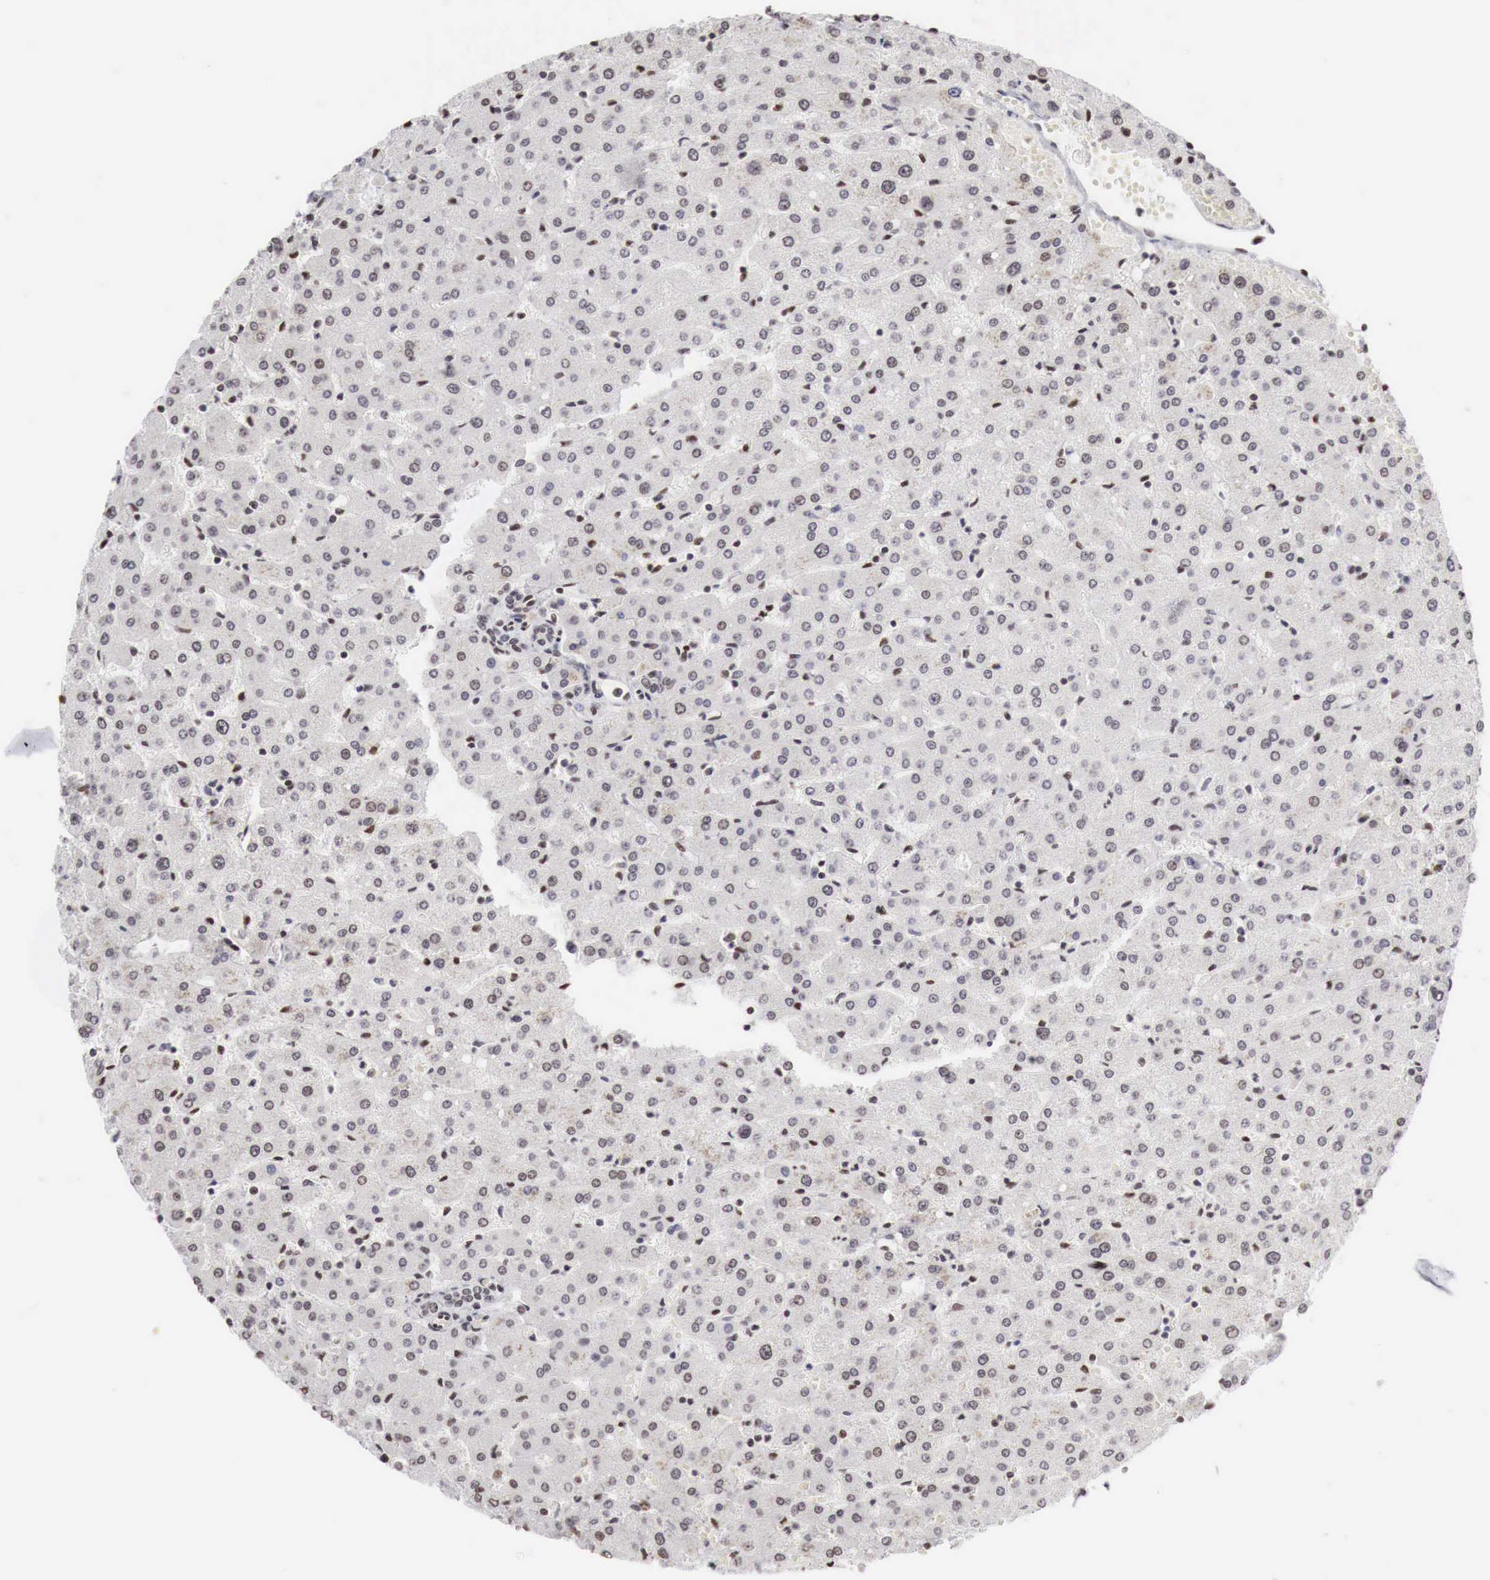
{"staining": {"intensity": "strong", "quantity": ">75%", "location": "nuclear"}, "tissue": "liver", "cell_type": "Cholangiocytes", "image_type": "normal", "snomed": [{"axis": "morphology", "description": "Normal tissue, NOS"}, {"axis": "topography", "description": "Liver"}], "caption": "A photomicrograph of human liver stained for a protein exhibits strong nuclear brown staining in cholangiocytes. (DAB (3,3'-diaminobenzidine) = brown stain, brightfield microscopy at high magnification).", "gene": "PHF14", "patient": {"sex": "female", "age": 30}}